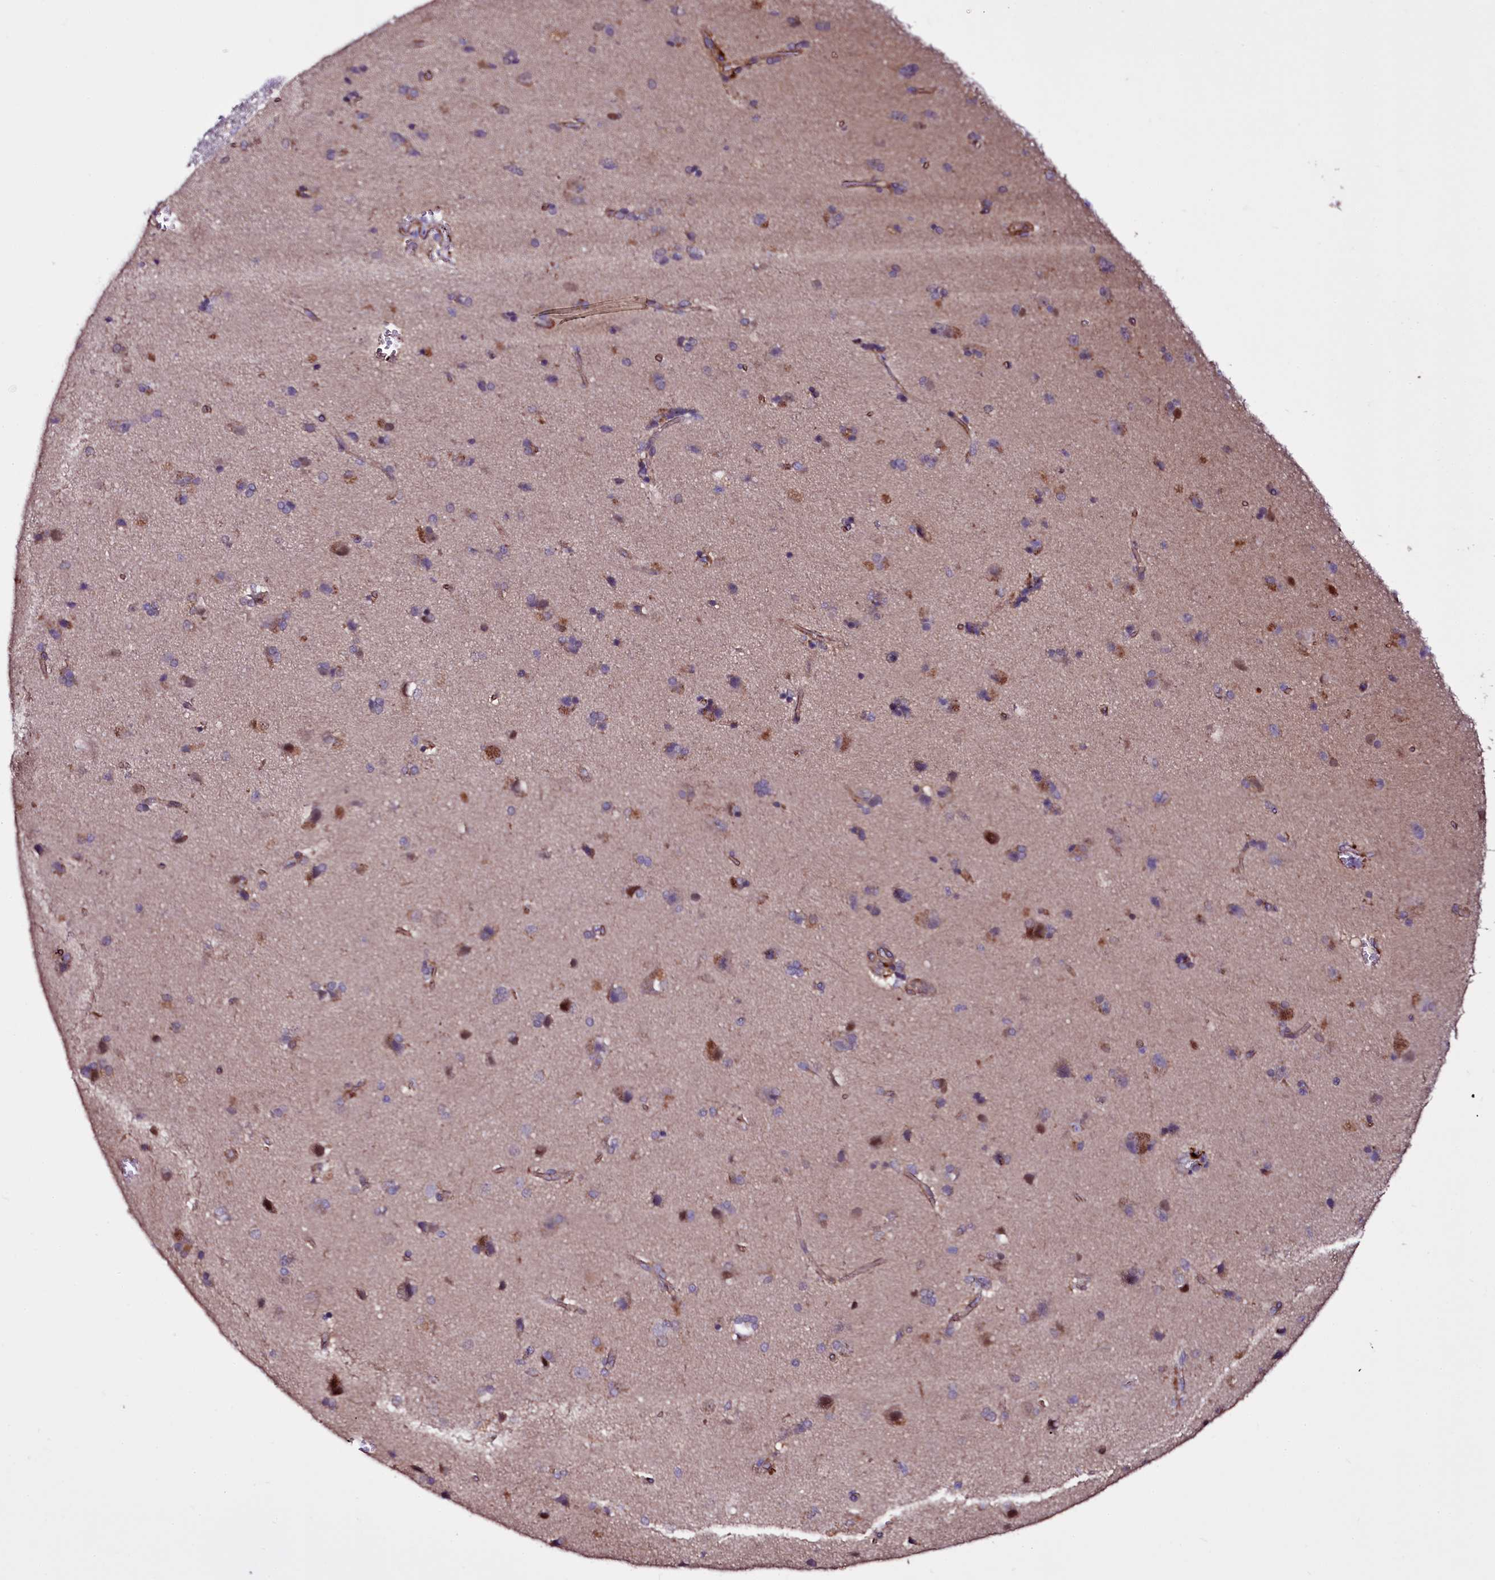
{"staining": {"intensity": "negative", "quantity": "none", "location": "none"}, "tissue": "cerebral cortex", "cell_type": "Endothelial cells", "image_type": "normal", "snomed": [{"axis": "morphology", "description": "Normal tissue, NOS"}, {"axis": "topography", "description": "Cerebral cortex"}], "caption": "Protein analysis of benign cerebral cortex demonstrates no significant staining in endothelial cells. (Stains: DAB IHC with hematoxylin counter stain, Microscopy: brightfield microscopy at high magnification).", "gene": "MEX3C", "patient": {"sex": "male", "age": 62}}